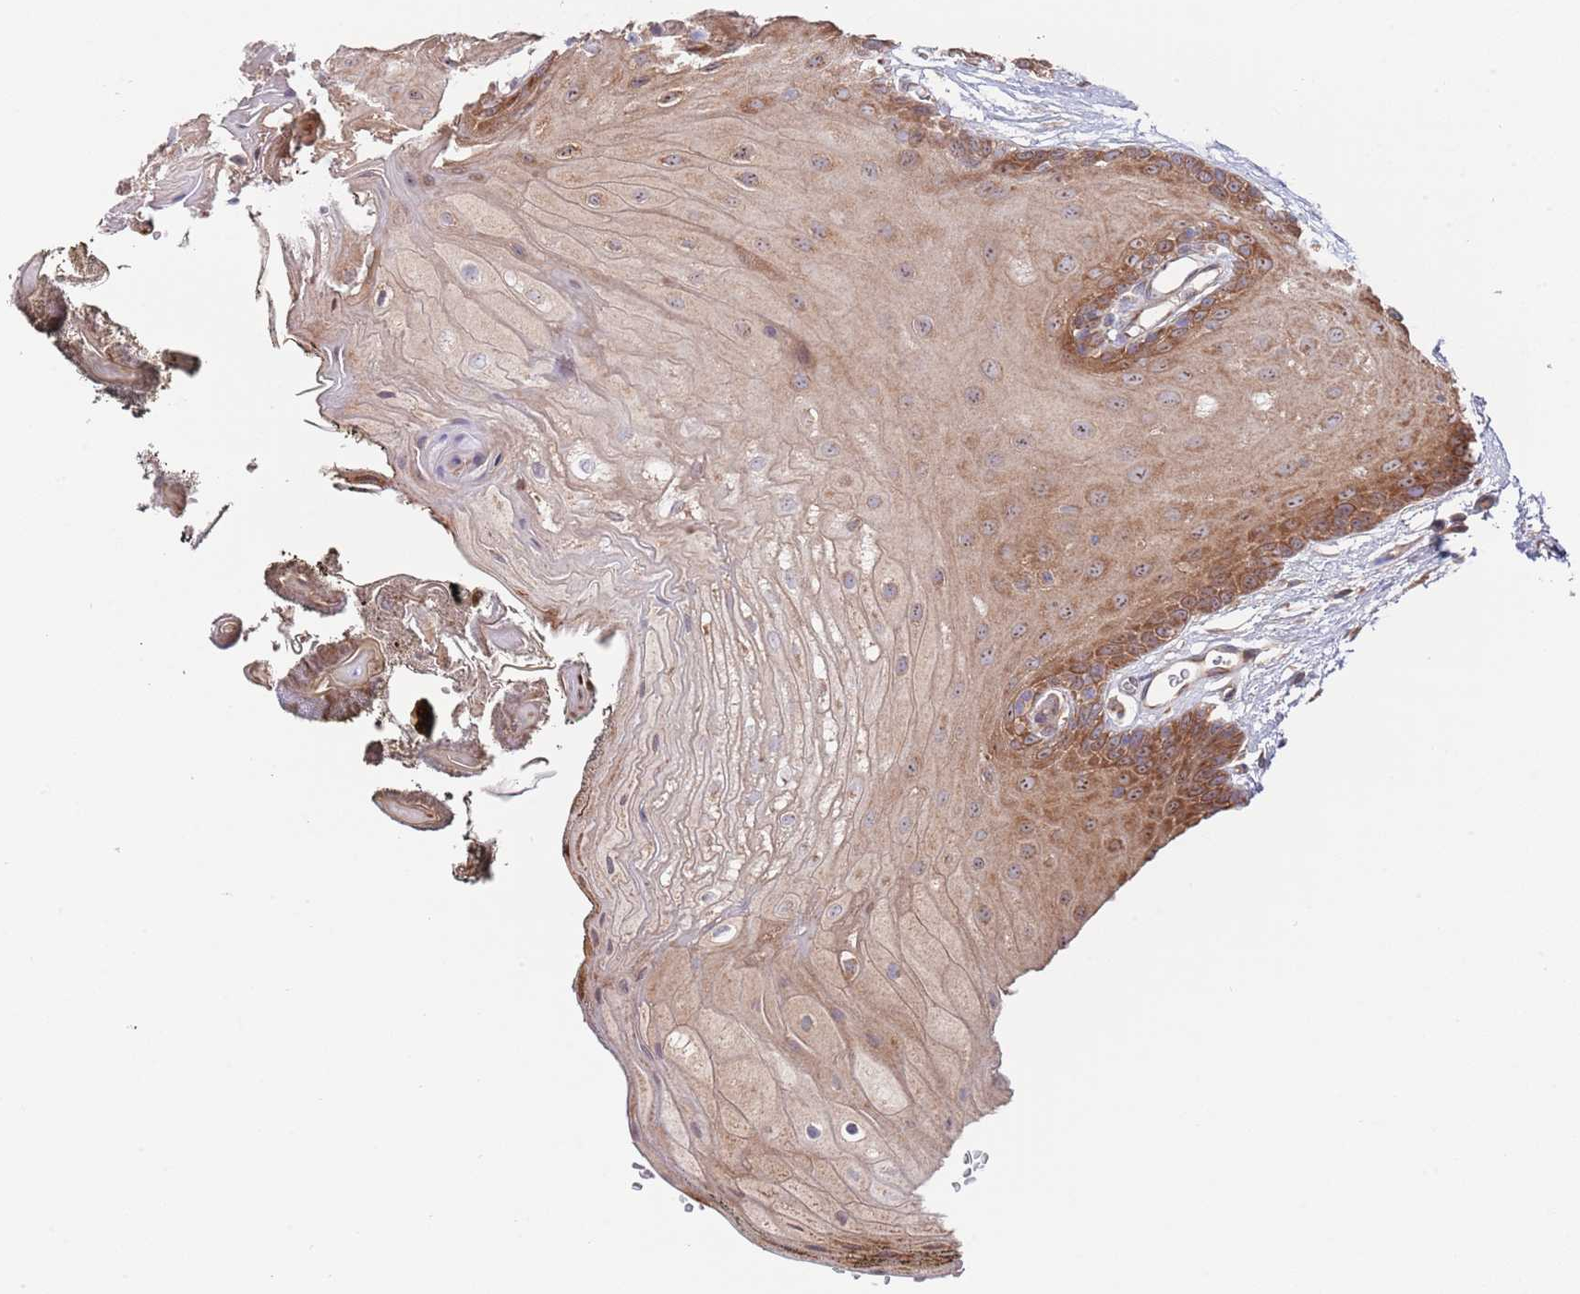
{"staining": {"intensity": "moderate", "quantity": ">75%", "location": "cytoplasmic/membranous"}, "tissue": "oral mucosa", "cell_type": "Squamous epithelial cells", "image_type": "normal", "snomed": [{"axis": "morphology", "description": "Normal tissue, NOS"}, {"axis": "morphology", "description": "Squamous cell carcinoma, NOS"}, {"axis": "topography", "description": "Oral tissue"}, {"axis": "topography", "description": "Head-Neck"}], "caption": "The image reveals a brown stain indicating the presence of a protein in the cytoplasmic/membranous of squamous epithelial cells in oral mucosa.", "gene": "EIF3F", "patient": {"sex": "female", "age": 81}}